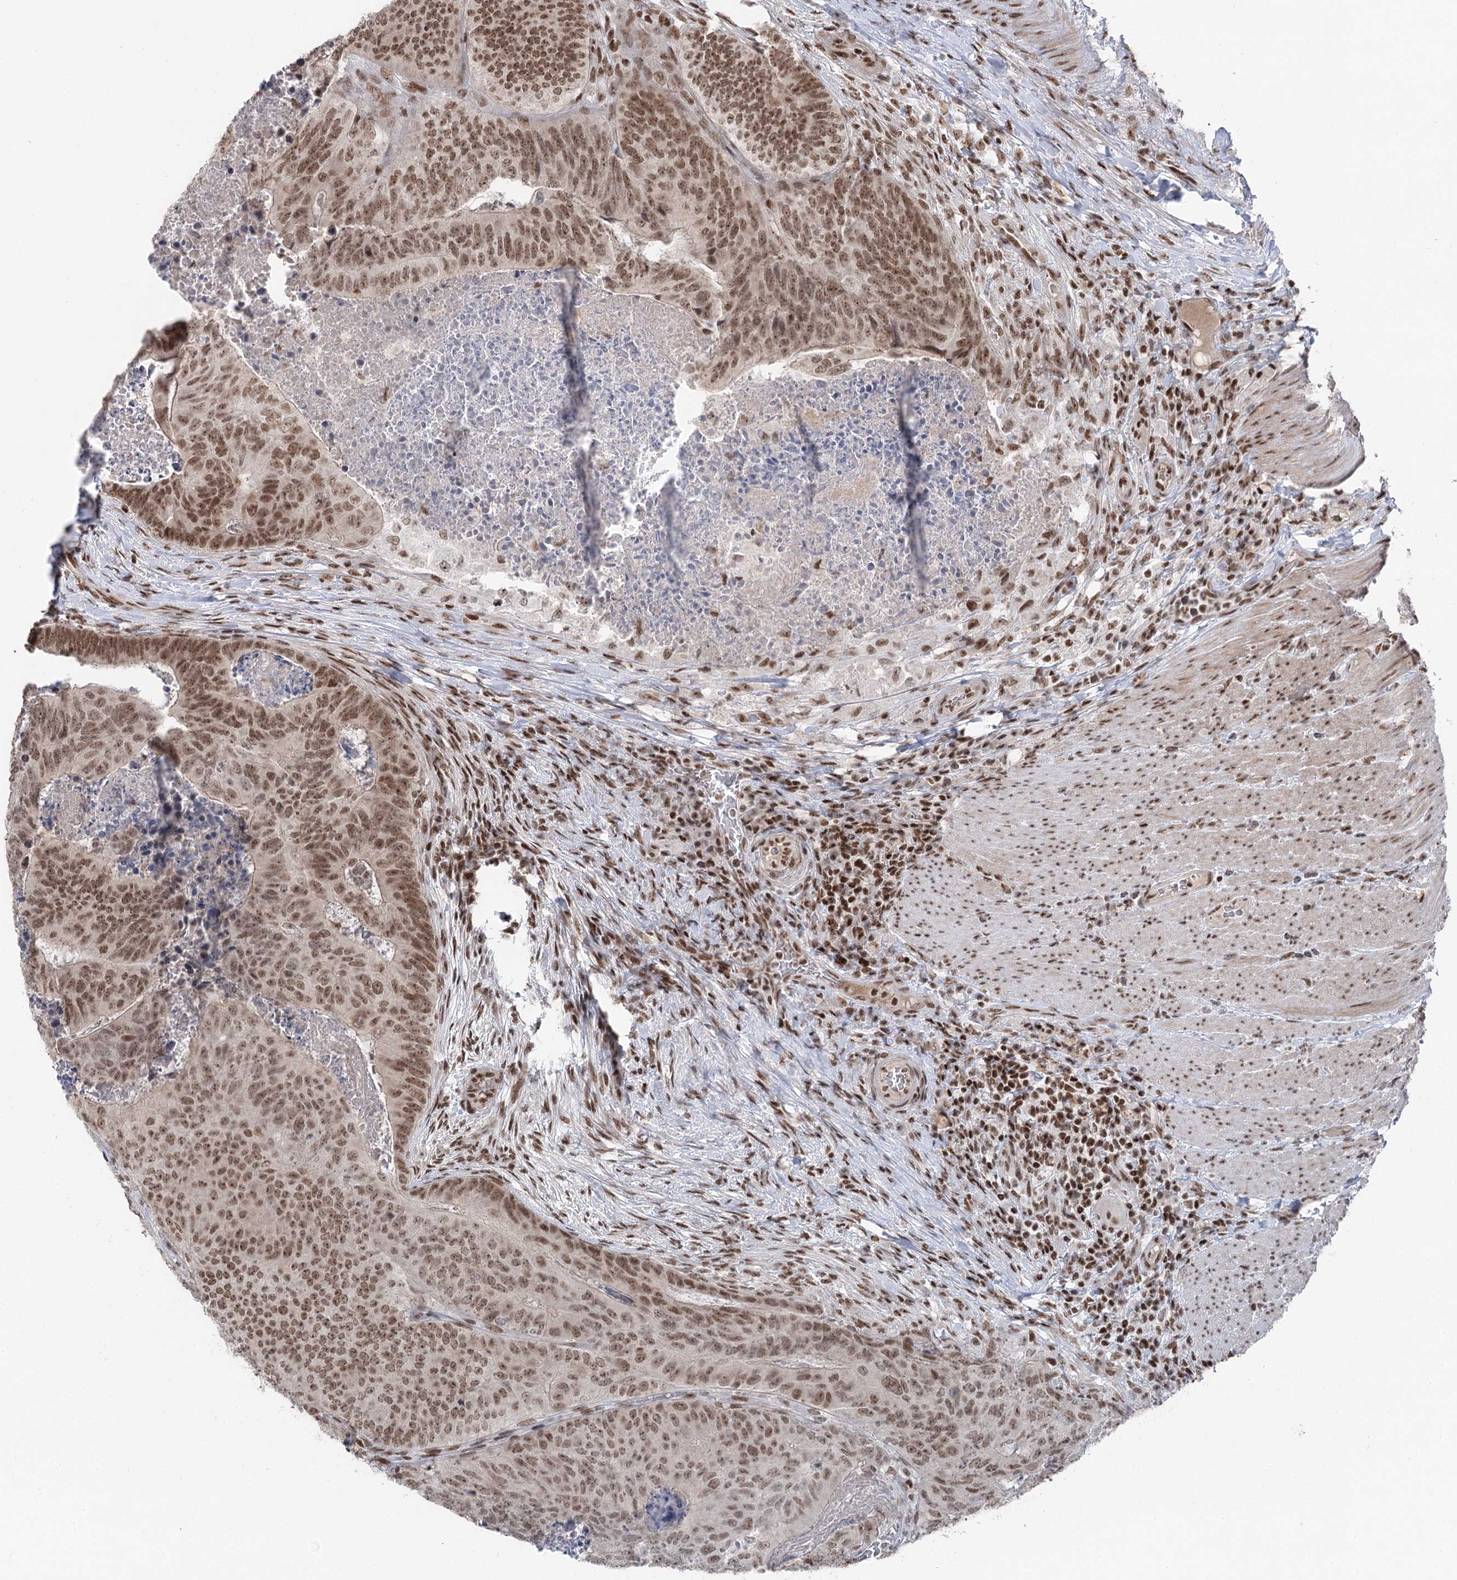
{"staining": {"intensity": "moderate", "quantity": ">75%", "location": "nuclear"}, "tissue": "colorectal cancer", "cell_type": "Tumor cells", "image_type": "cancer", "snomed": [{"axis": "morphology", "description": "Adenocarcinoma, NOS"}, {"axis": "topography", "description": "Colon"}], "caption": "A micrograph showing moderate nuclear staining in about >75% of tumor cells in colorectal cancer (adenocarcinoma), as visualized by brown immunohistochemical staining.", "gene": "CGGBP1", "patient": {"sex": "female", "age": 67}}